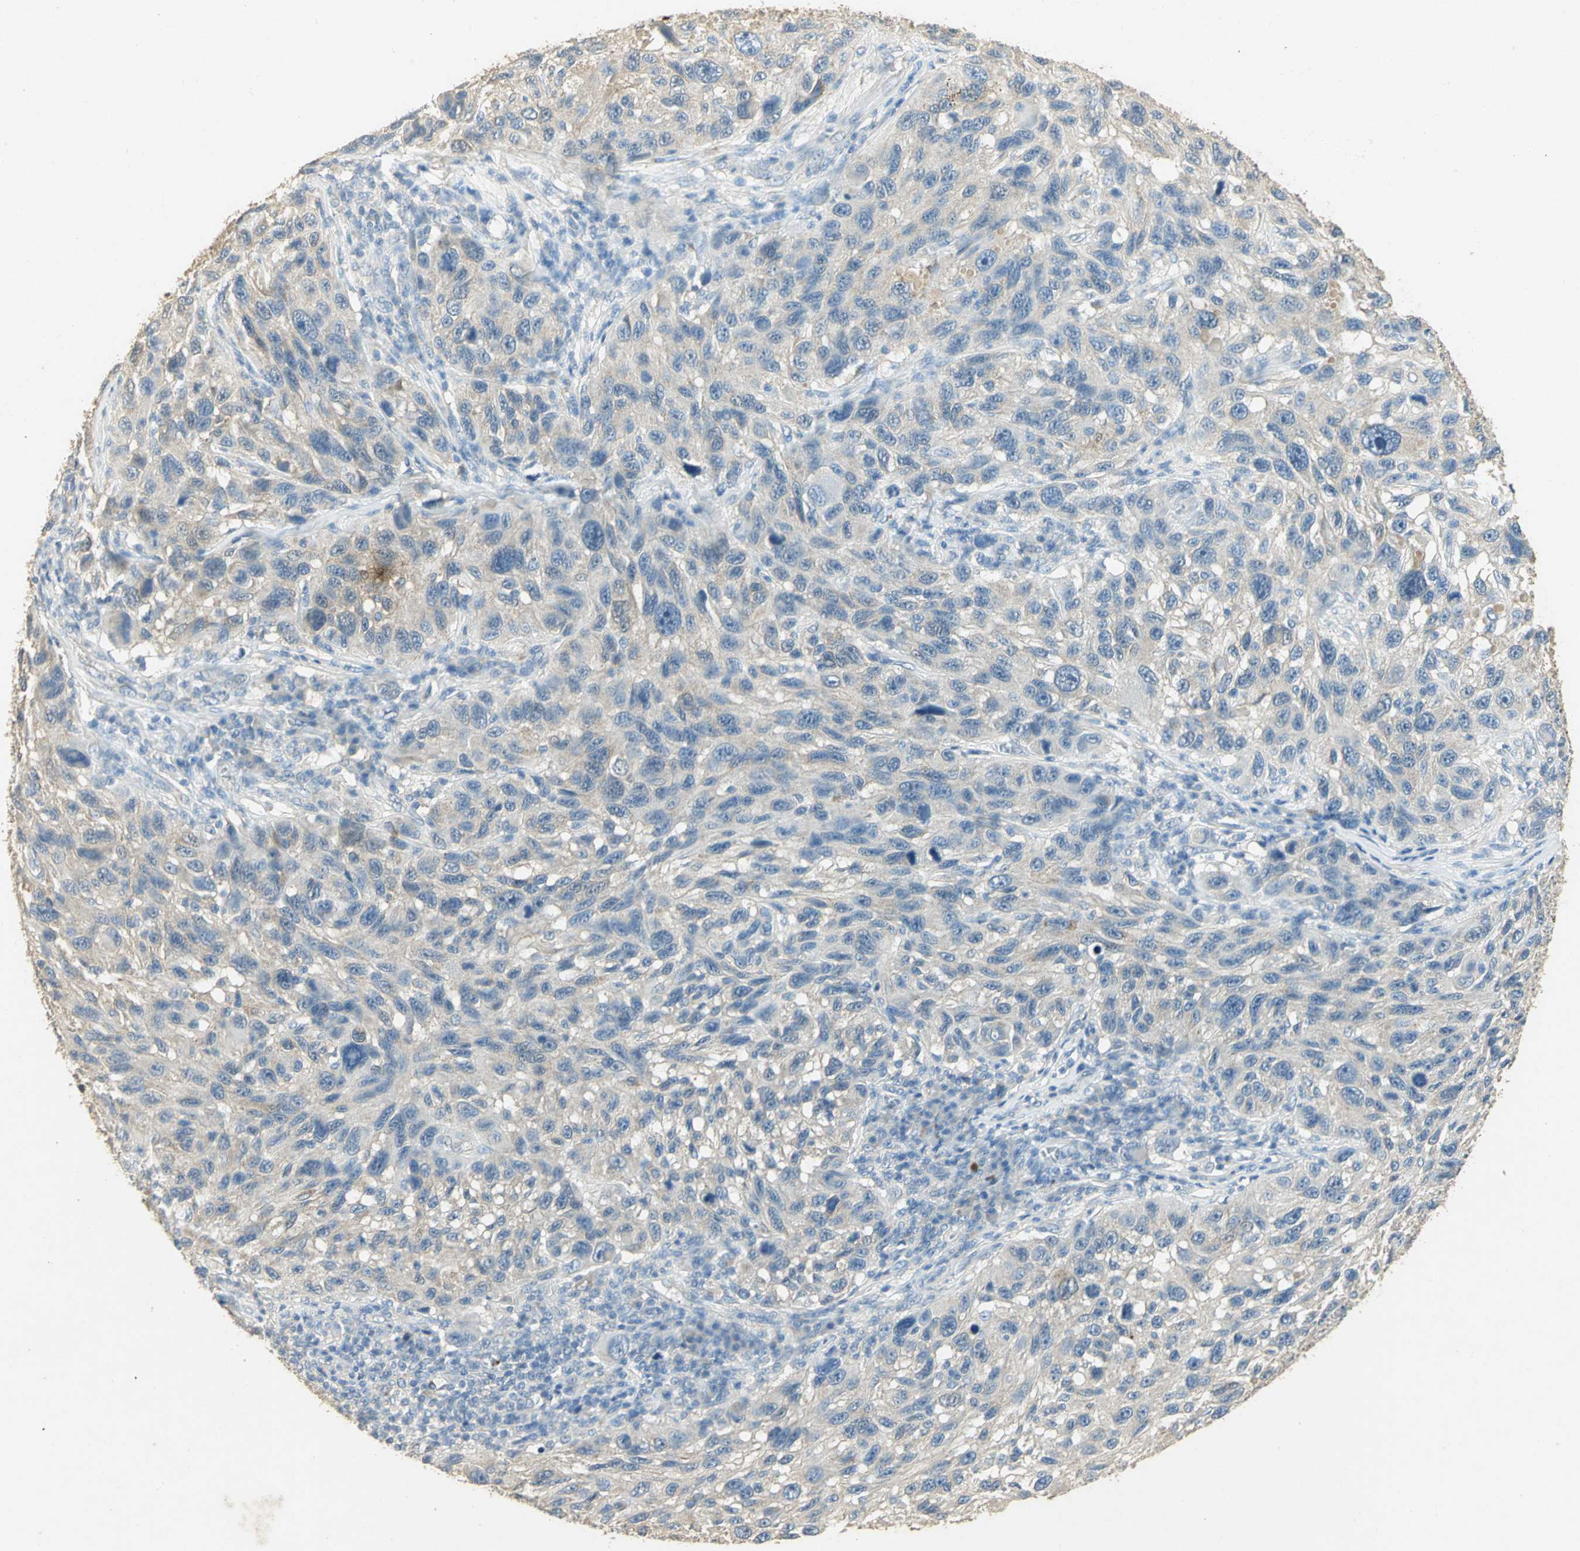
{"staining": {"intensity": "weak", "quantity": "25%-75%", "location": "cytoplasmic/membranous"}, "tissue": "melanoma", "cell_type": "Tumor cells", "image_type": "cancer", "snomed": [{"axis": "morphology", "description": "Malignant melanoma, NOS"}, {"axis": "topography", "description": "Skin"}], "caption": "Malignant melanoma stained with DAB (3,3'-diaminobenzidine) immunohistochemistry displays low levels of weak cytoplasmic/membranous positivity in about 25%-75% of tumor cells.", "gene": "ASB9", "patient": {"sex": "male", "age": 53}}